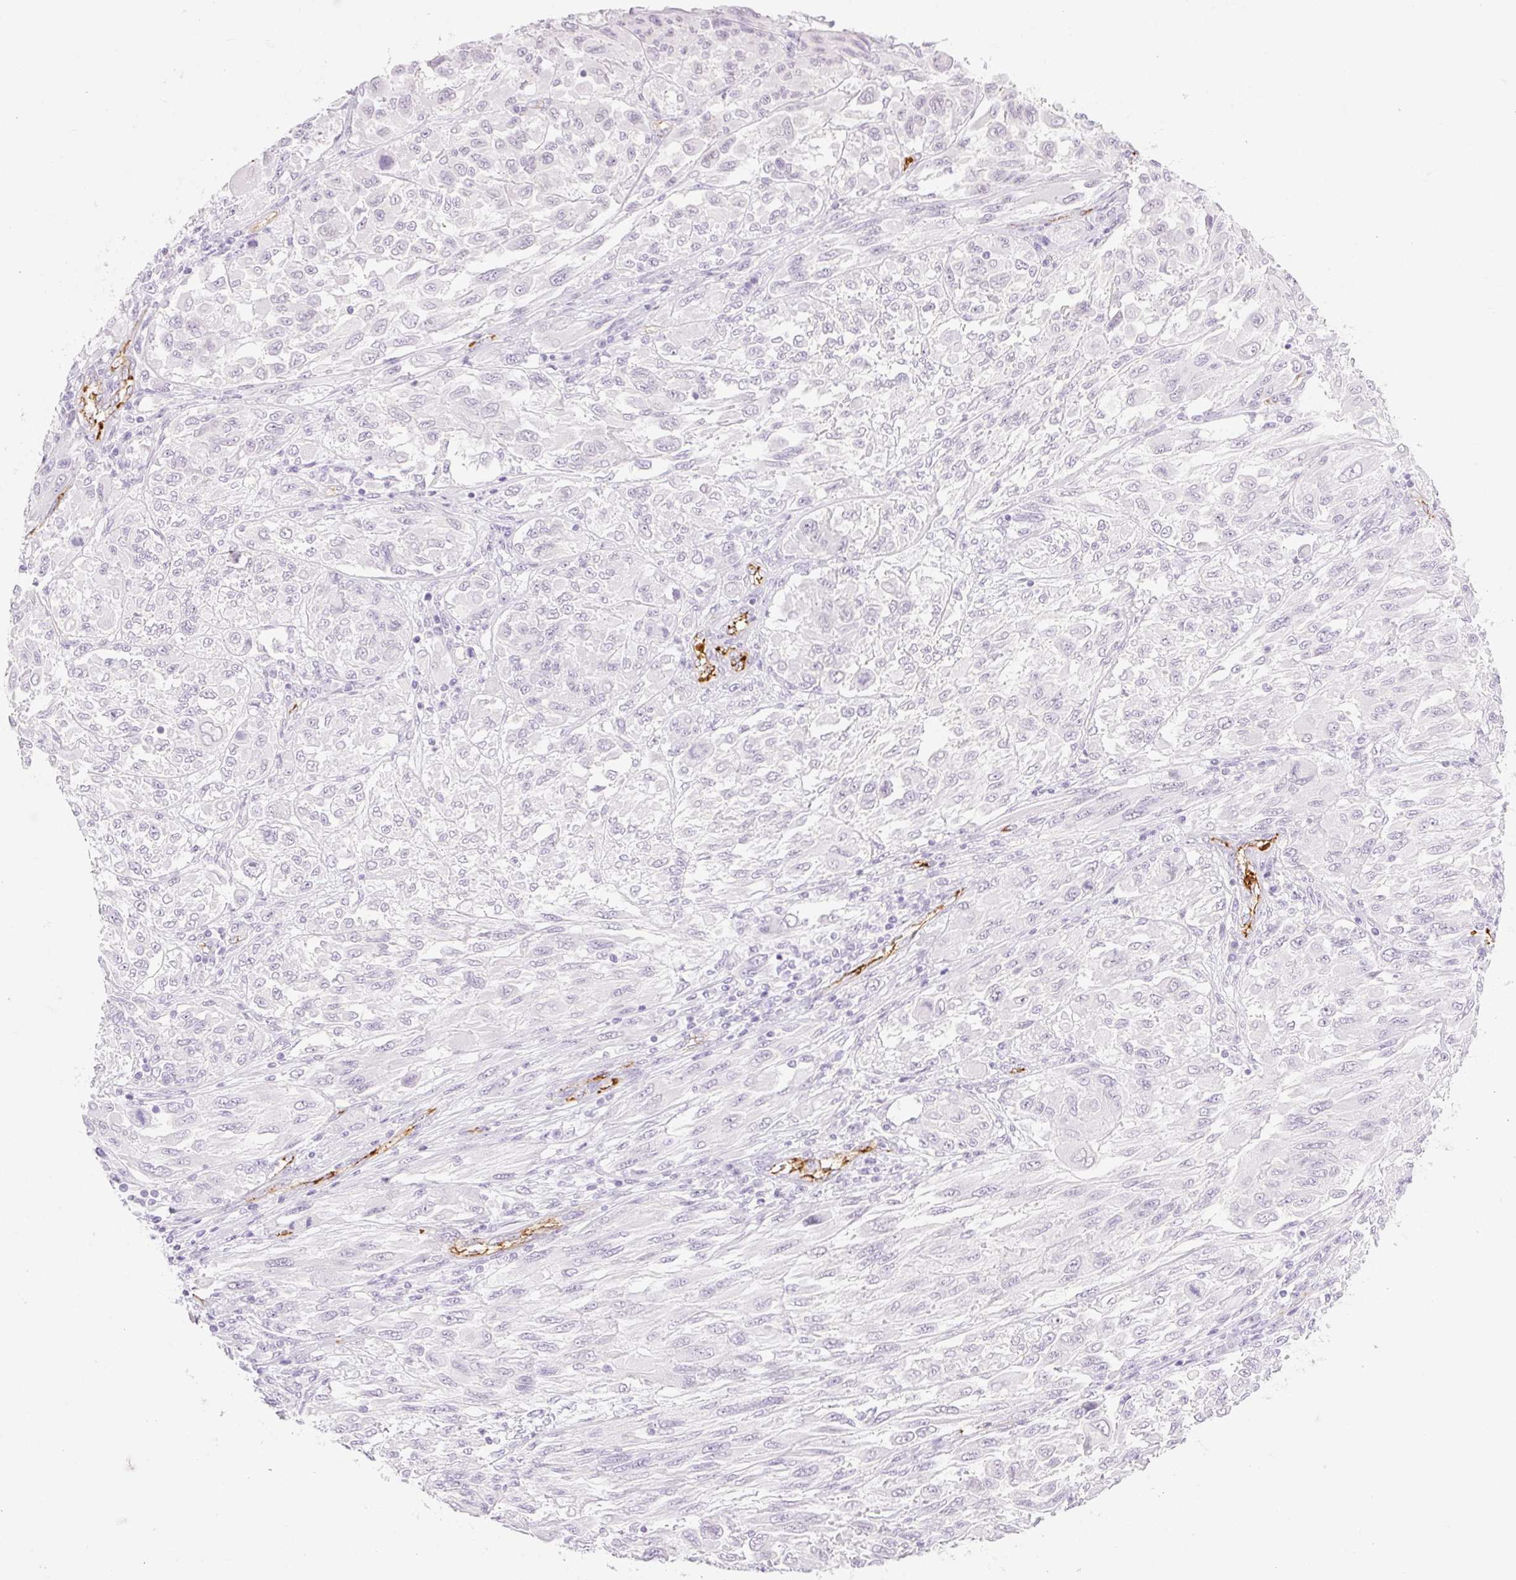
{"staining": {"intensity": "negative", "quantity": "none", "location": "none"}, "tissue": "melanoma", "cell_type": "Tumor cells", "image_type": "cancer", "snomed": [{"axis": "morphology", "description": "Malignant melanoma, NOS"}, {"axis": "topography", "description": "Skin"}], "caption": "High power microscopy photomicrograph of an immunohistochemistry (IHC) image of melanoma, revealing no significant expression in tumor cells.", "gene": "TAF1L", "patient": {"sex": "female", "age": 91}}